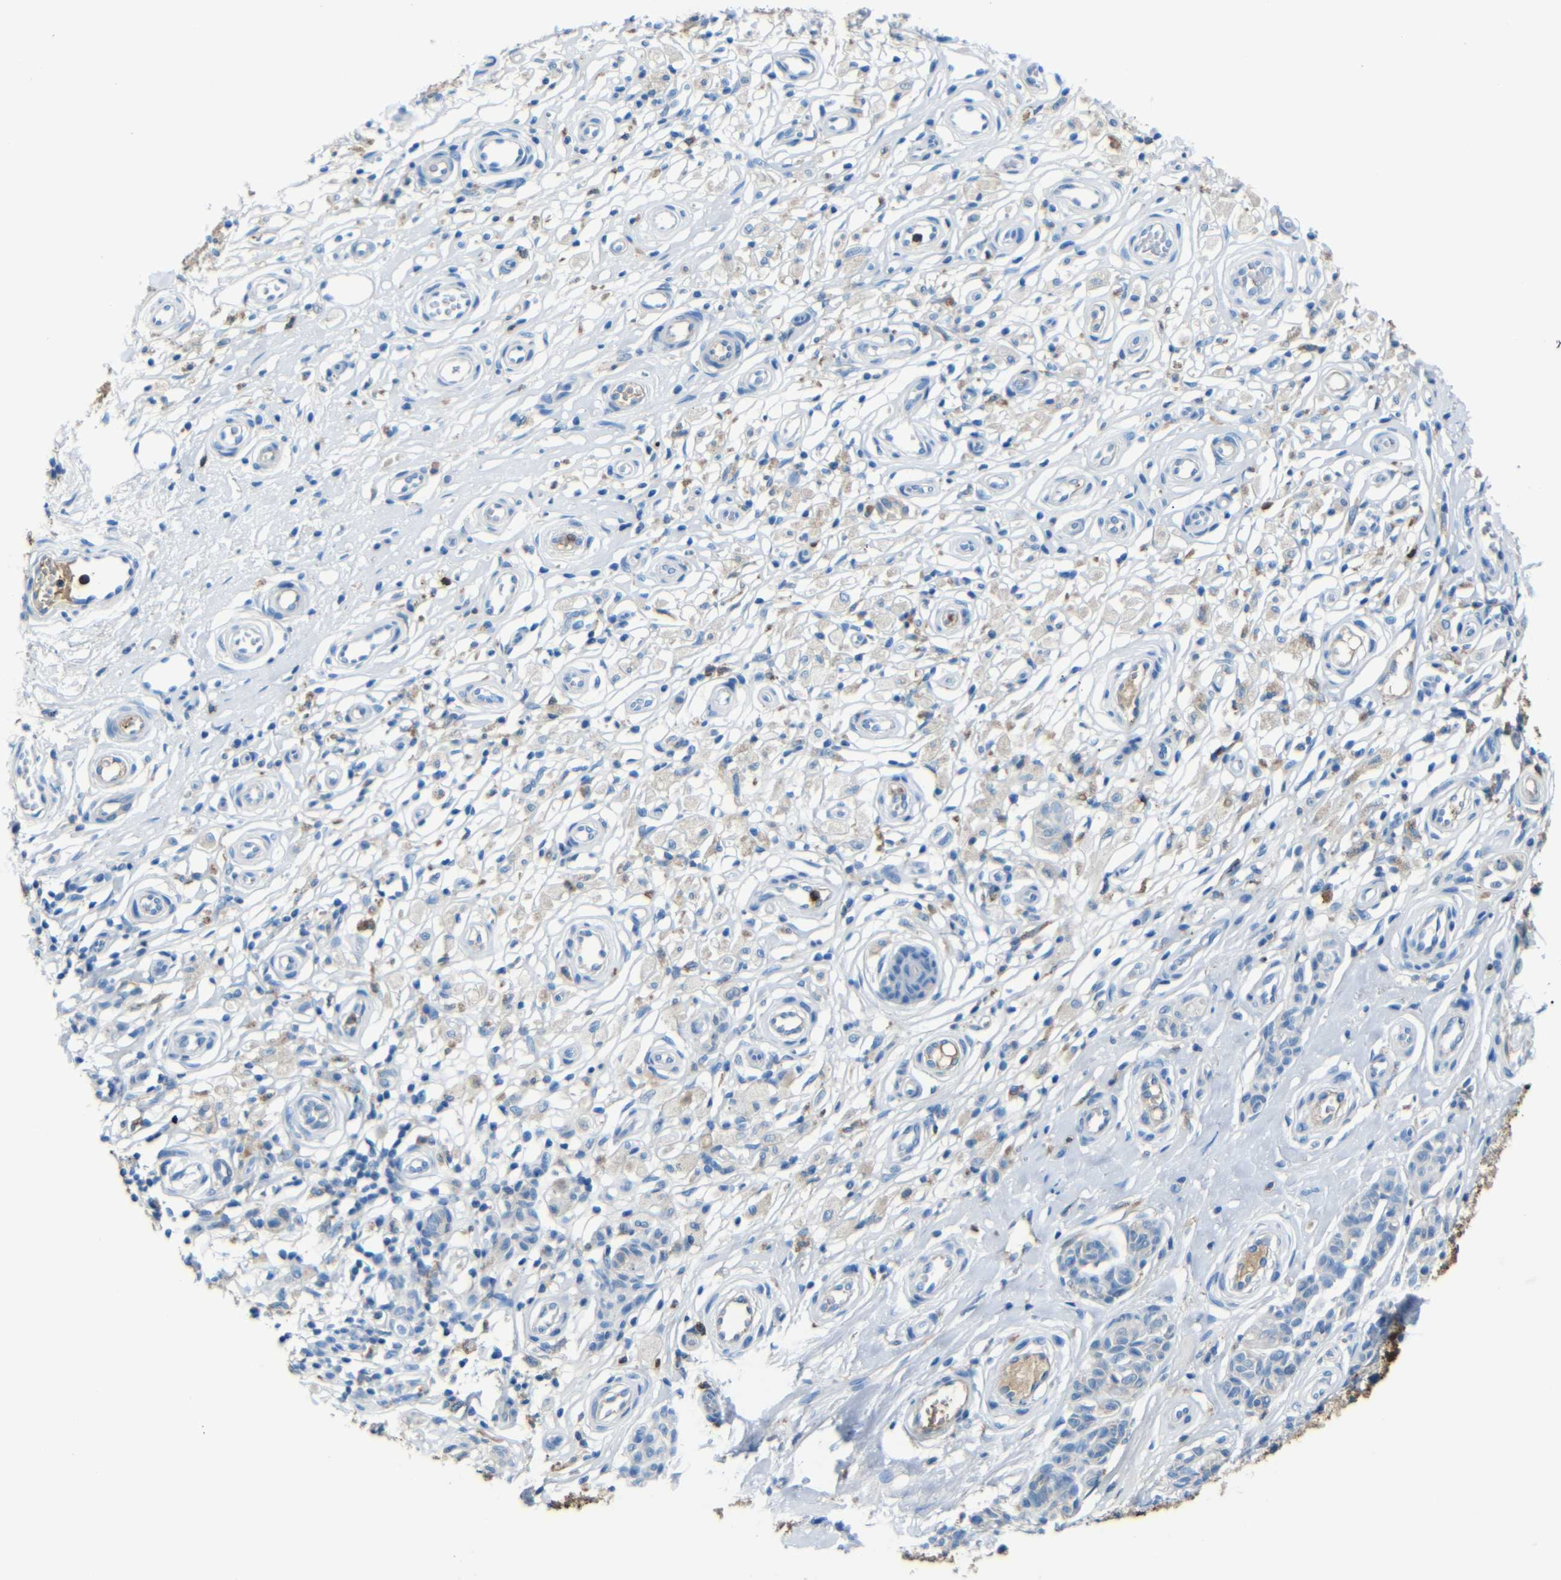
{"staining": {"intensity": "negative", "quantity": "none", "location": "none"}, "tissue": "melanoma", "cell_type": "Tumor cells", "image_type": "cancer", "snomed": [{"axis": "morphology", "description": "Malignant melanoma, NOS"}, {"axis": "topography", "description": "Skin"}], "caption": "The immunohistochemistry micrograph has no significant positivity in tumor cells of malignant melanoma tissue.", "gene": "SERPINA1", "patient": {"sex": "female", "age": 64}}